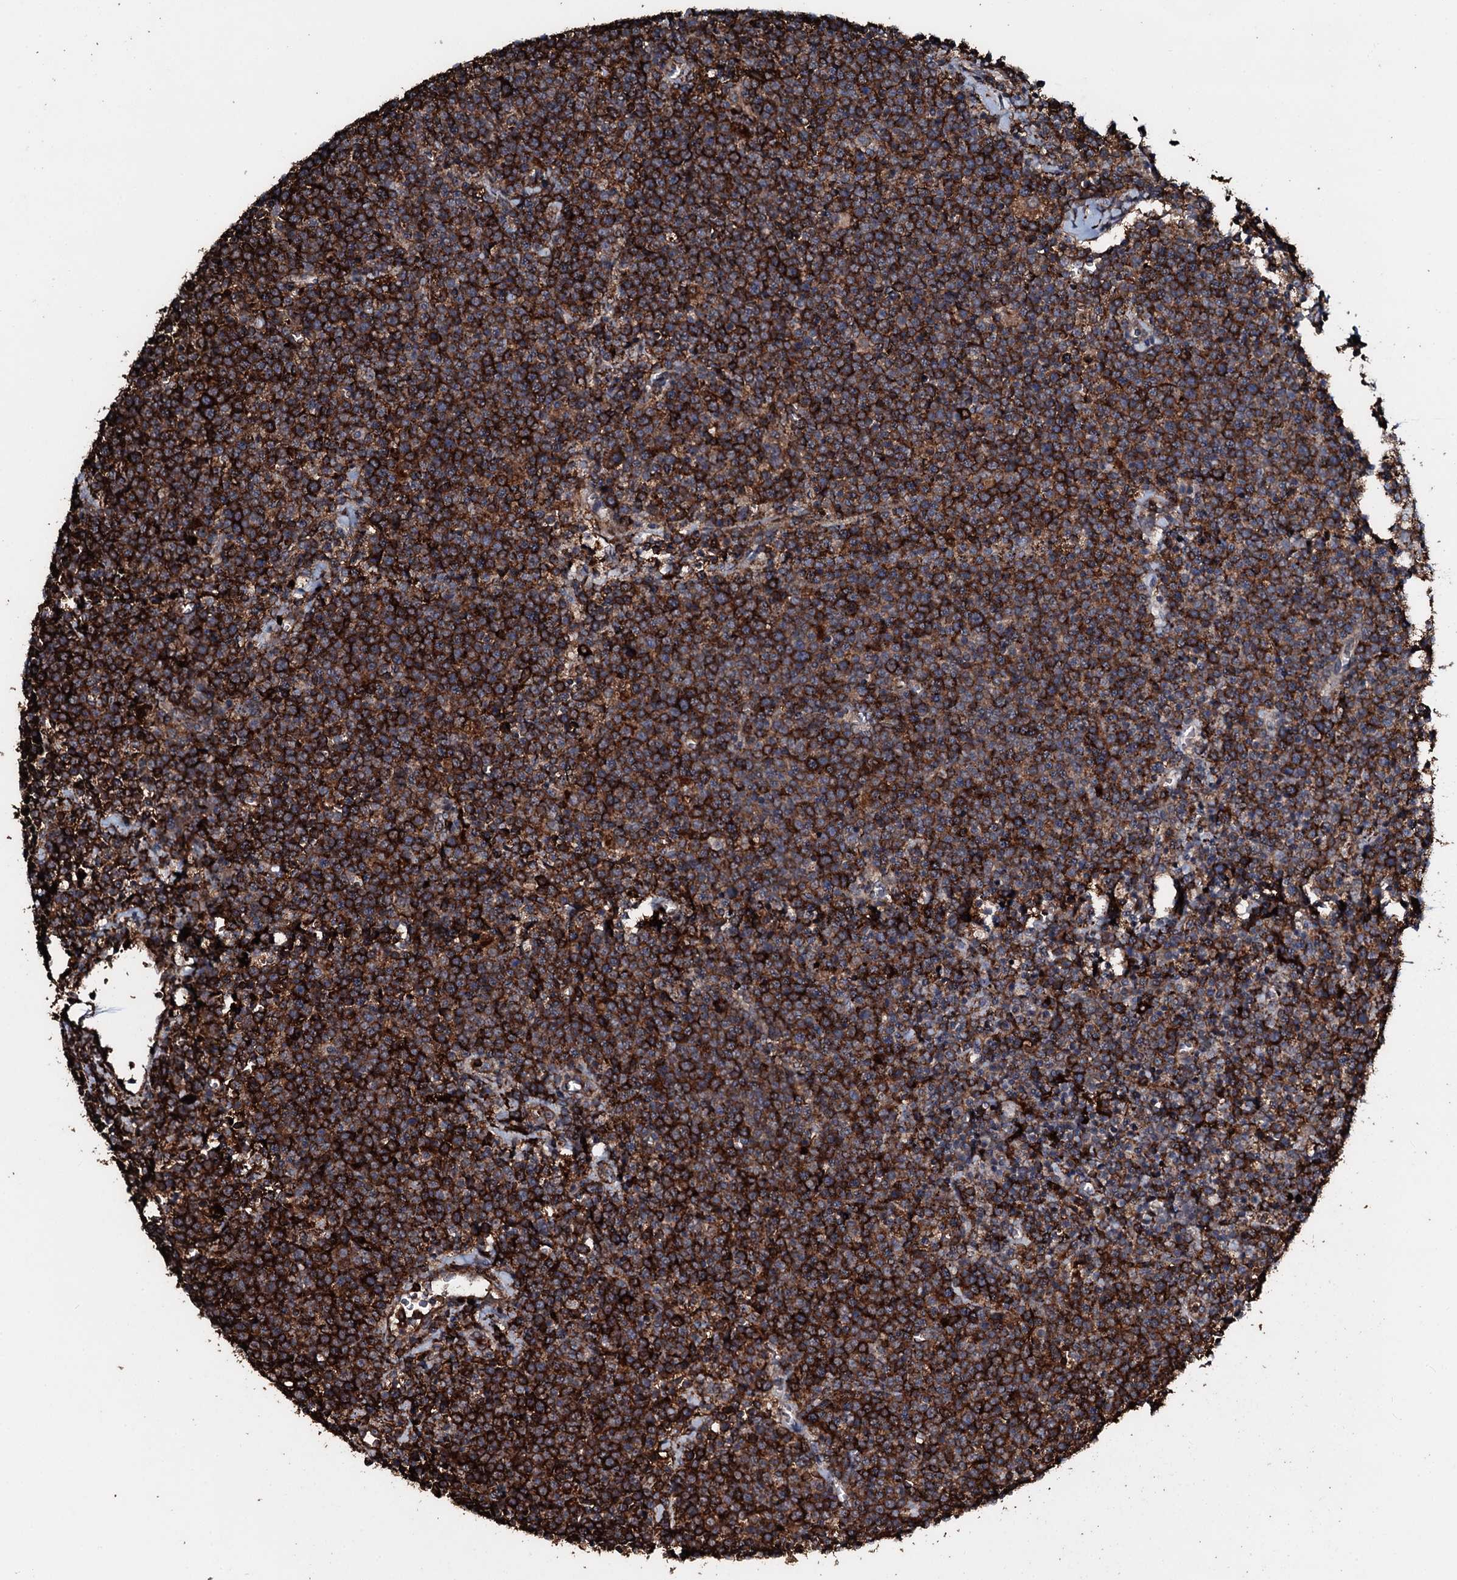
{"staining": {"intensity": "strong", "quantity": ">75%", "location": "cytoplasmic/membranous"}, "tissue": "lymphoma", "cell_type": "Tumor cells", "image_type": "cancer", "snomed": [{"axis": "morphology", "description": "Malignant lymphoma, non-Hodgkin's type, High grade"}, {"axis": "topography", "description": "Lymph node"}], "caption": "Human malignant lymphoma, non-Hodgkin's type (high-grade) stained with a brown dye reveals strong cytoplasmic/membranous positive positivity in approximately >75% of tumor cells.", "gene": "TPGS2", "patient": {"sex": "male", "age": 61}}